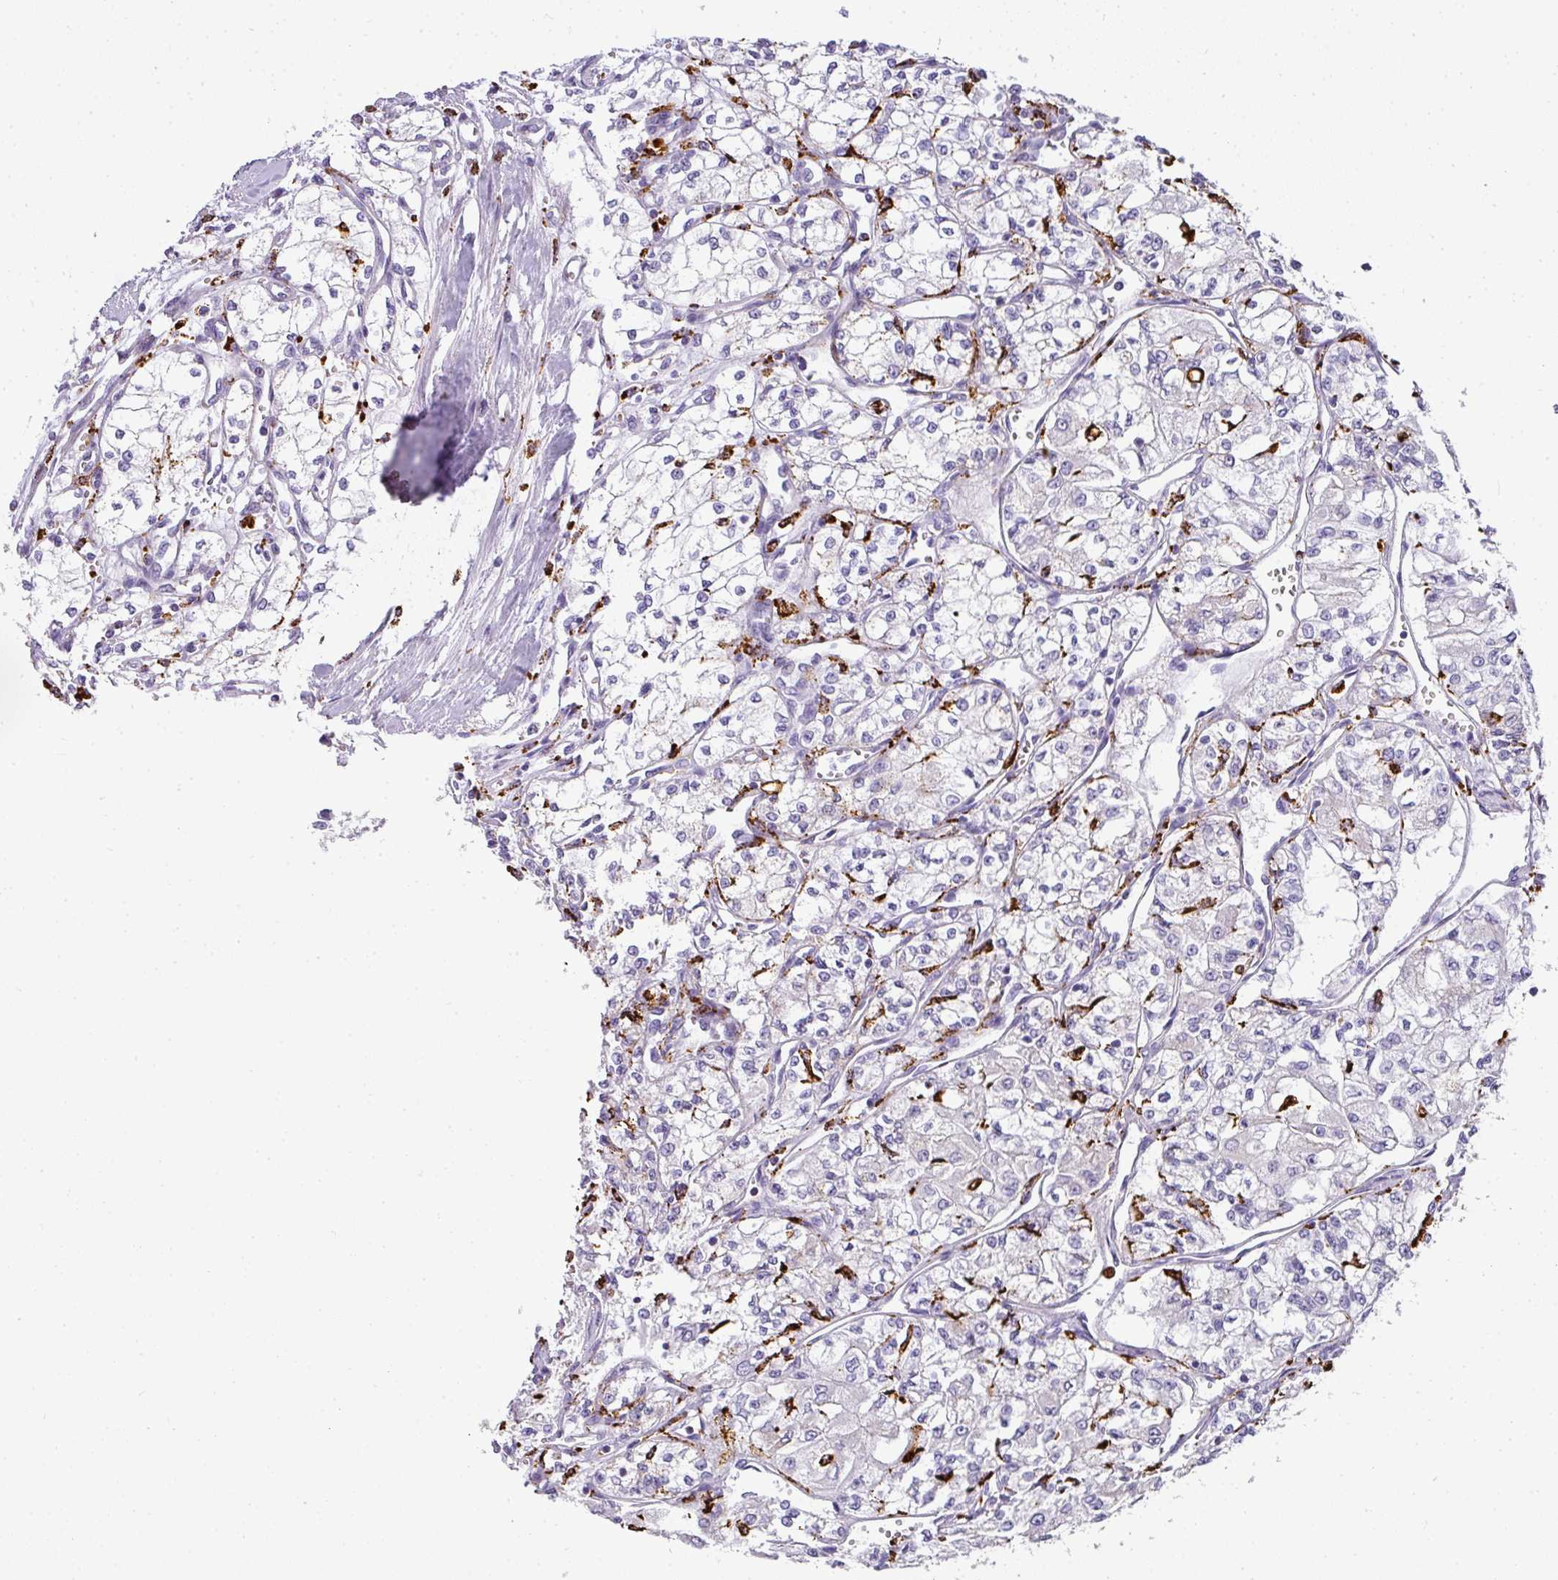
{"staining": {"intensity": "negative", "quantity": "none", "location": "none"}, "tissue": "renal cancer", "cell_type": "Tumor cells", "image_type": "cancer", "snomed": [{"axis": "morphology", "description": "Adenocarcinoma, NOS"}, {"axis": "topography", "description": "Kidney"}], "caption": "High magnification brightfield microscopy of renal cancer (adenocarcinoma) stained with DAB (3,3'-diaminobenzidine) (brown) and counterstained with hematoxylin (blue): tumor cells show no significant staining. Brightfield microscopy of immunohistochemistry stained with DAB (brown) and hematoxylin (blue), captured at high magnification.", "gene": "MMACHC", "patient": {"sex": "male", "age": 59}}